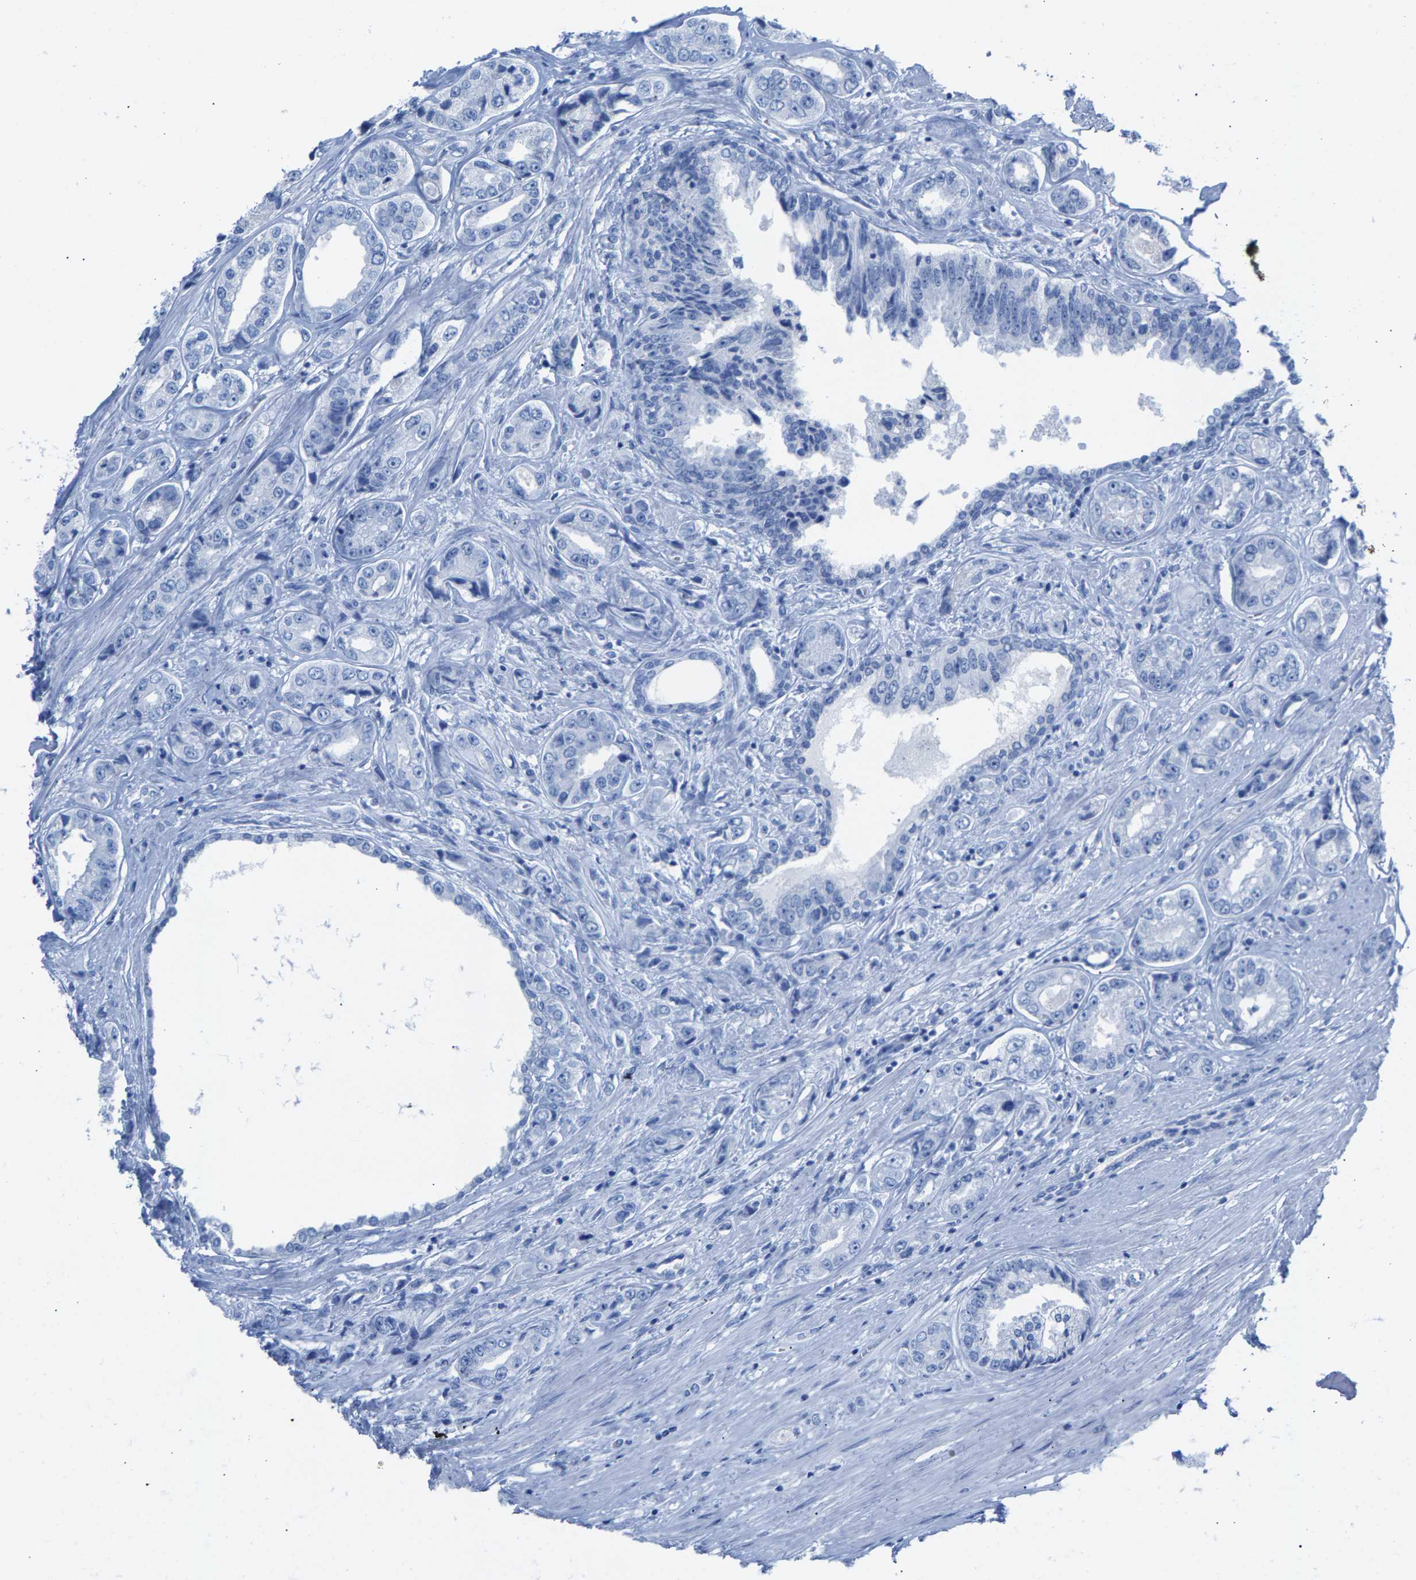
{"staining": {"intensity": "negative", "quantity": "none", "location": "none"}, "tissue": "prostate cancer", "cell_type": "Tumor cells", "image_type": "cancer", "snomed": [{"axis": "morphology", "description": "Adenocarcinoma, High grade"}, {"axis": "topography", "description": "Prostate"}], "caption": "An image of prostate cancer (high-grade adenocarcinoma) stained for a protein demonstrates no brown staining in tumor cells.", "gene": "CPA1", "patient": {"sex": "male", "age": 61}}